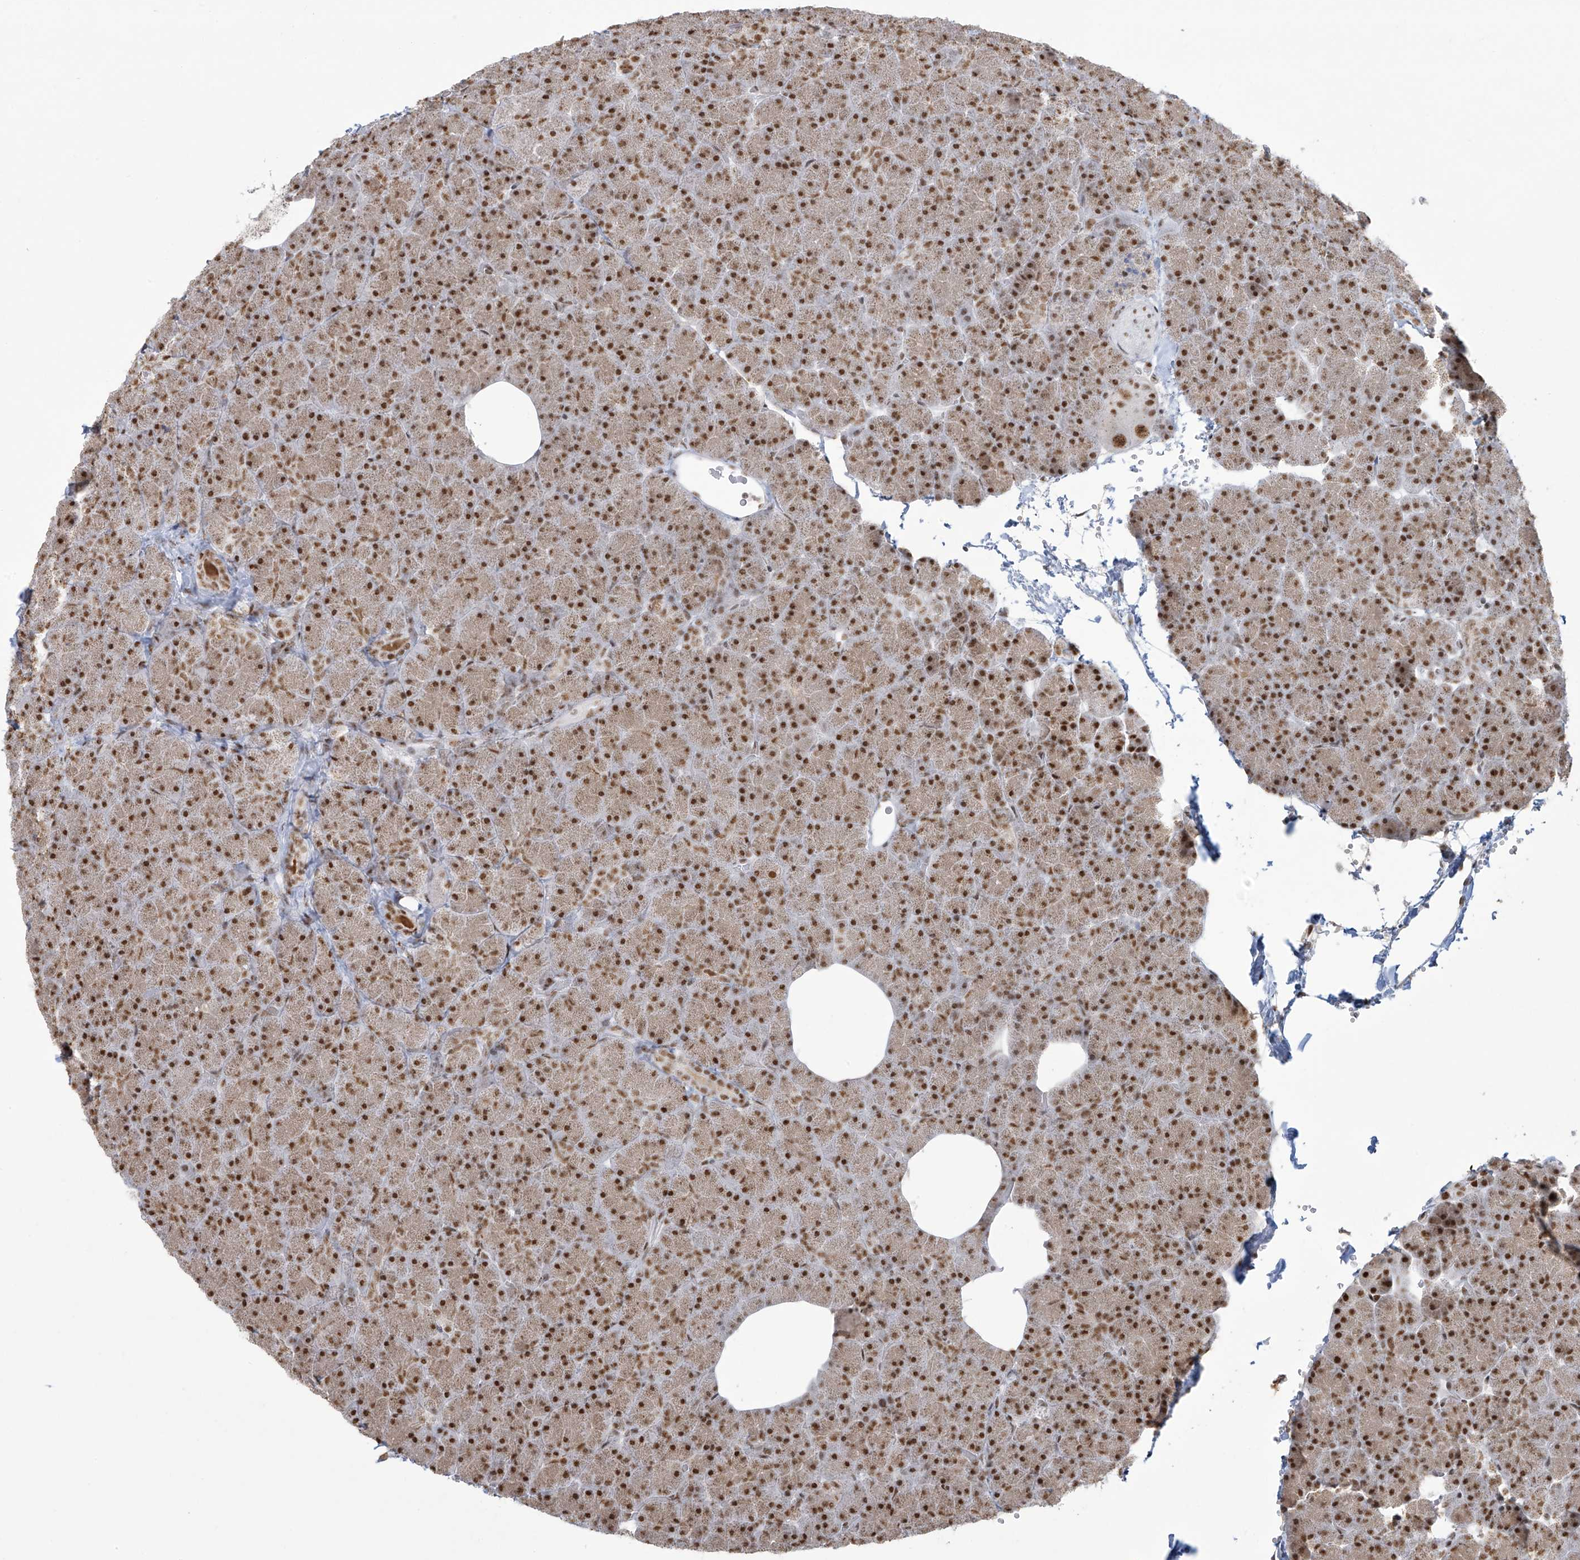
{"staining": {"intensity": "strong", "quantity": ">75%", "location": "nuclear"}, "tissue": "pancreas", "cell_type": "Exocrine glandular cells", "image_type": "normal", "snomed": [{"axis": "morphology", "description": "Normal tissue, NOS"}, {"axis": "morphology", "description": "Carcinoid, malignant, NOS"}, {"axis": "topography", "description": "Pancreas"}], "caption": "A brown stain shows strong nuclear expression of a protein in exocrine glandular cells of unremarkable pancreas. (DAB IHC with brightfield microscopy, high magnification).", "gene": "MS4A6A", "patient": {"sex": "female", "age": 35}}